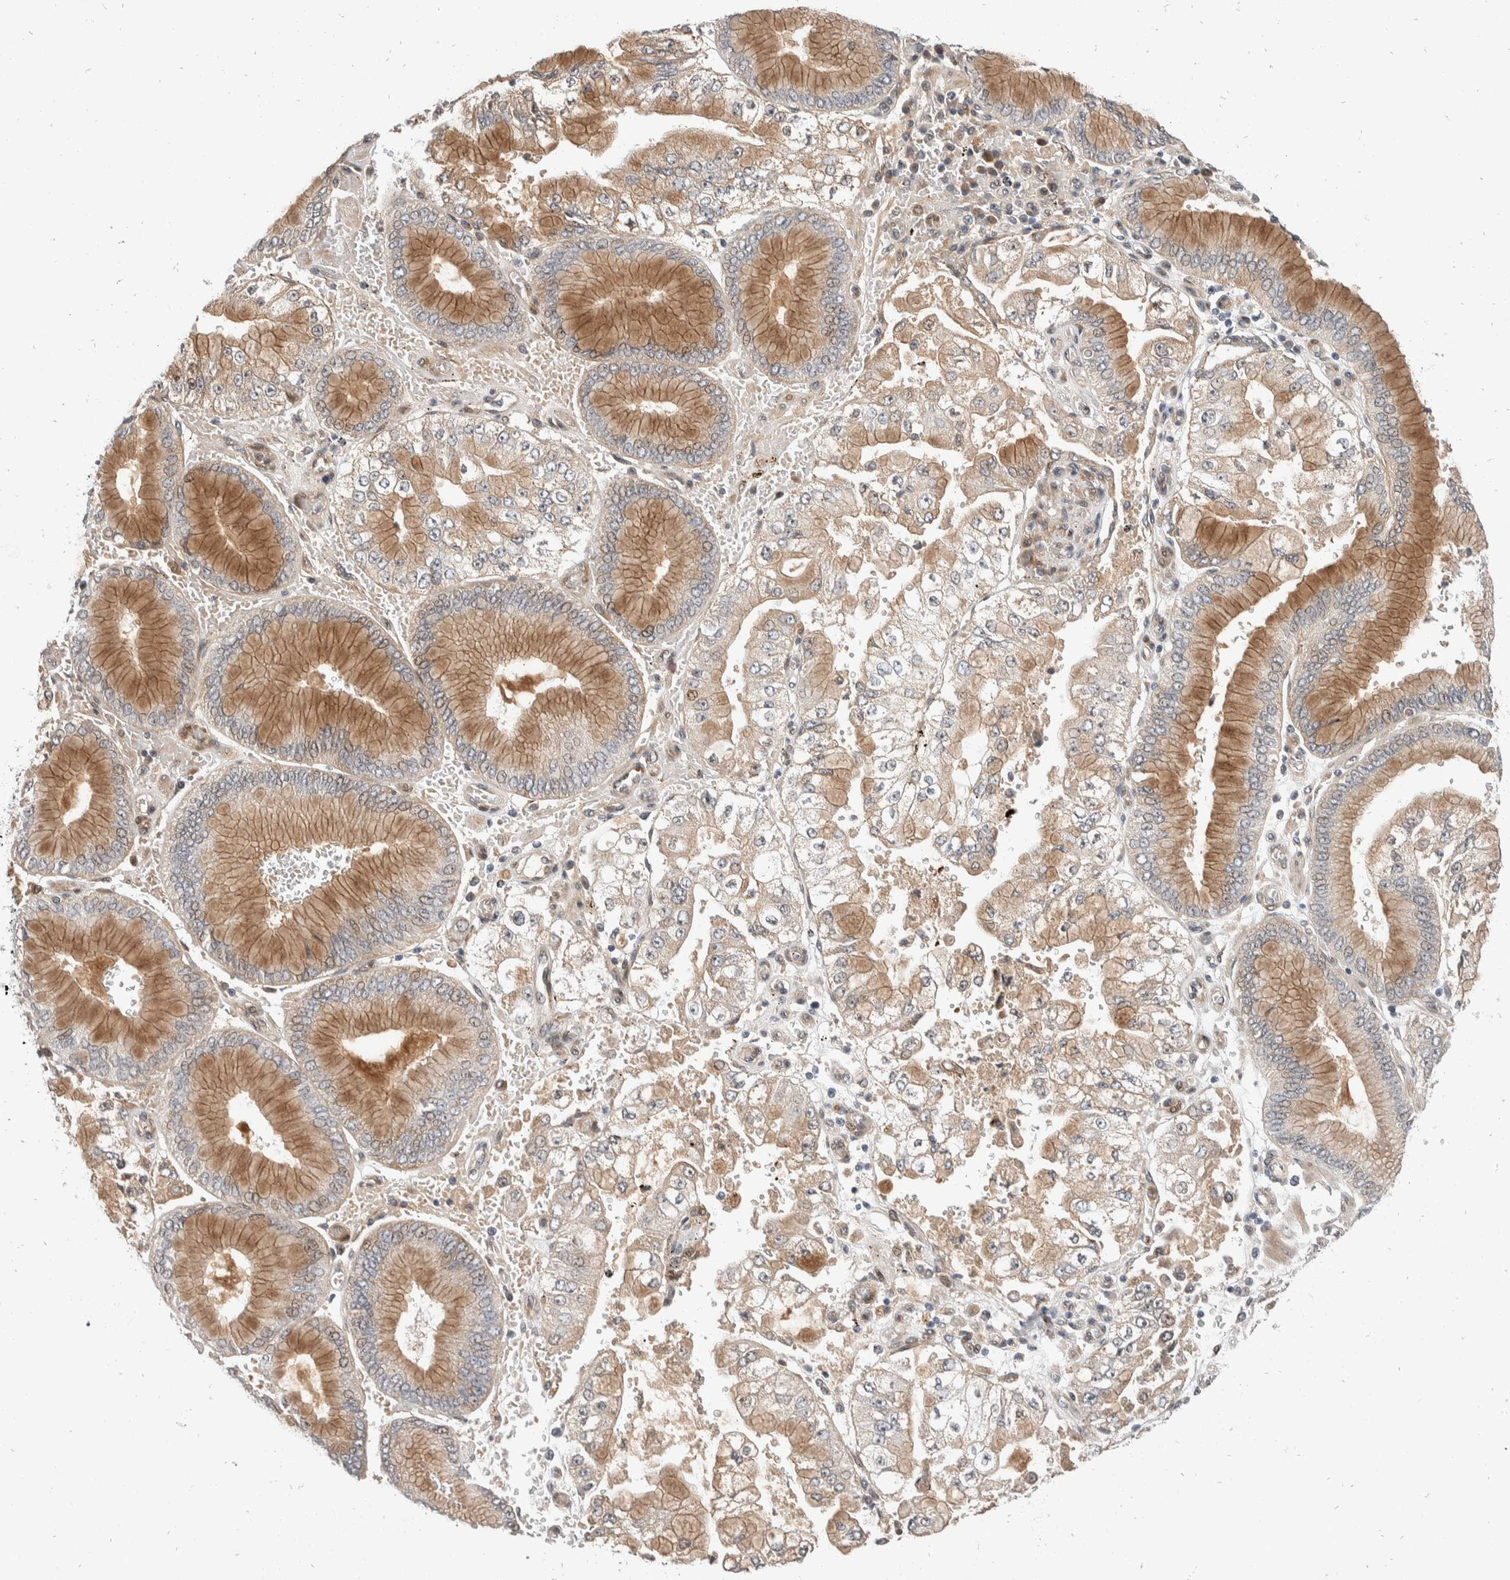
{"staining": {"intensity": "moderate", "quantity": ">75%", "location": "cytoplasmic/membranous"}, "tissue": "stomach cancer", "cell_type": "Tumor cells", "image_type": "cancer", "snomed": [{"axis": "morphology", "description": "Adenocarcinoma, NOS"}, {"axis": "topography", "description": "Stomach"}], "caption": "Stomach cancer (adenocarcinoma) was stained to show a protein in brown. There is medium levels of moderate cytoplasmic/membranous positivity in about >75% of tumor cells.", "gene": "ZNF703", "patient": {"sex": "male", "age": 76}}